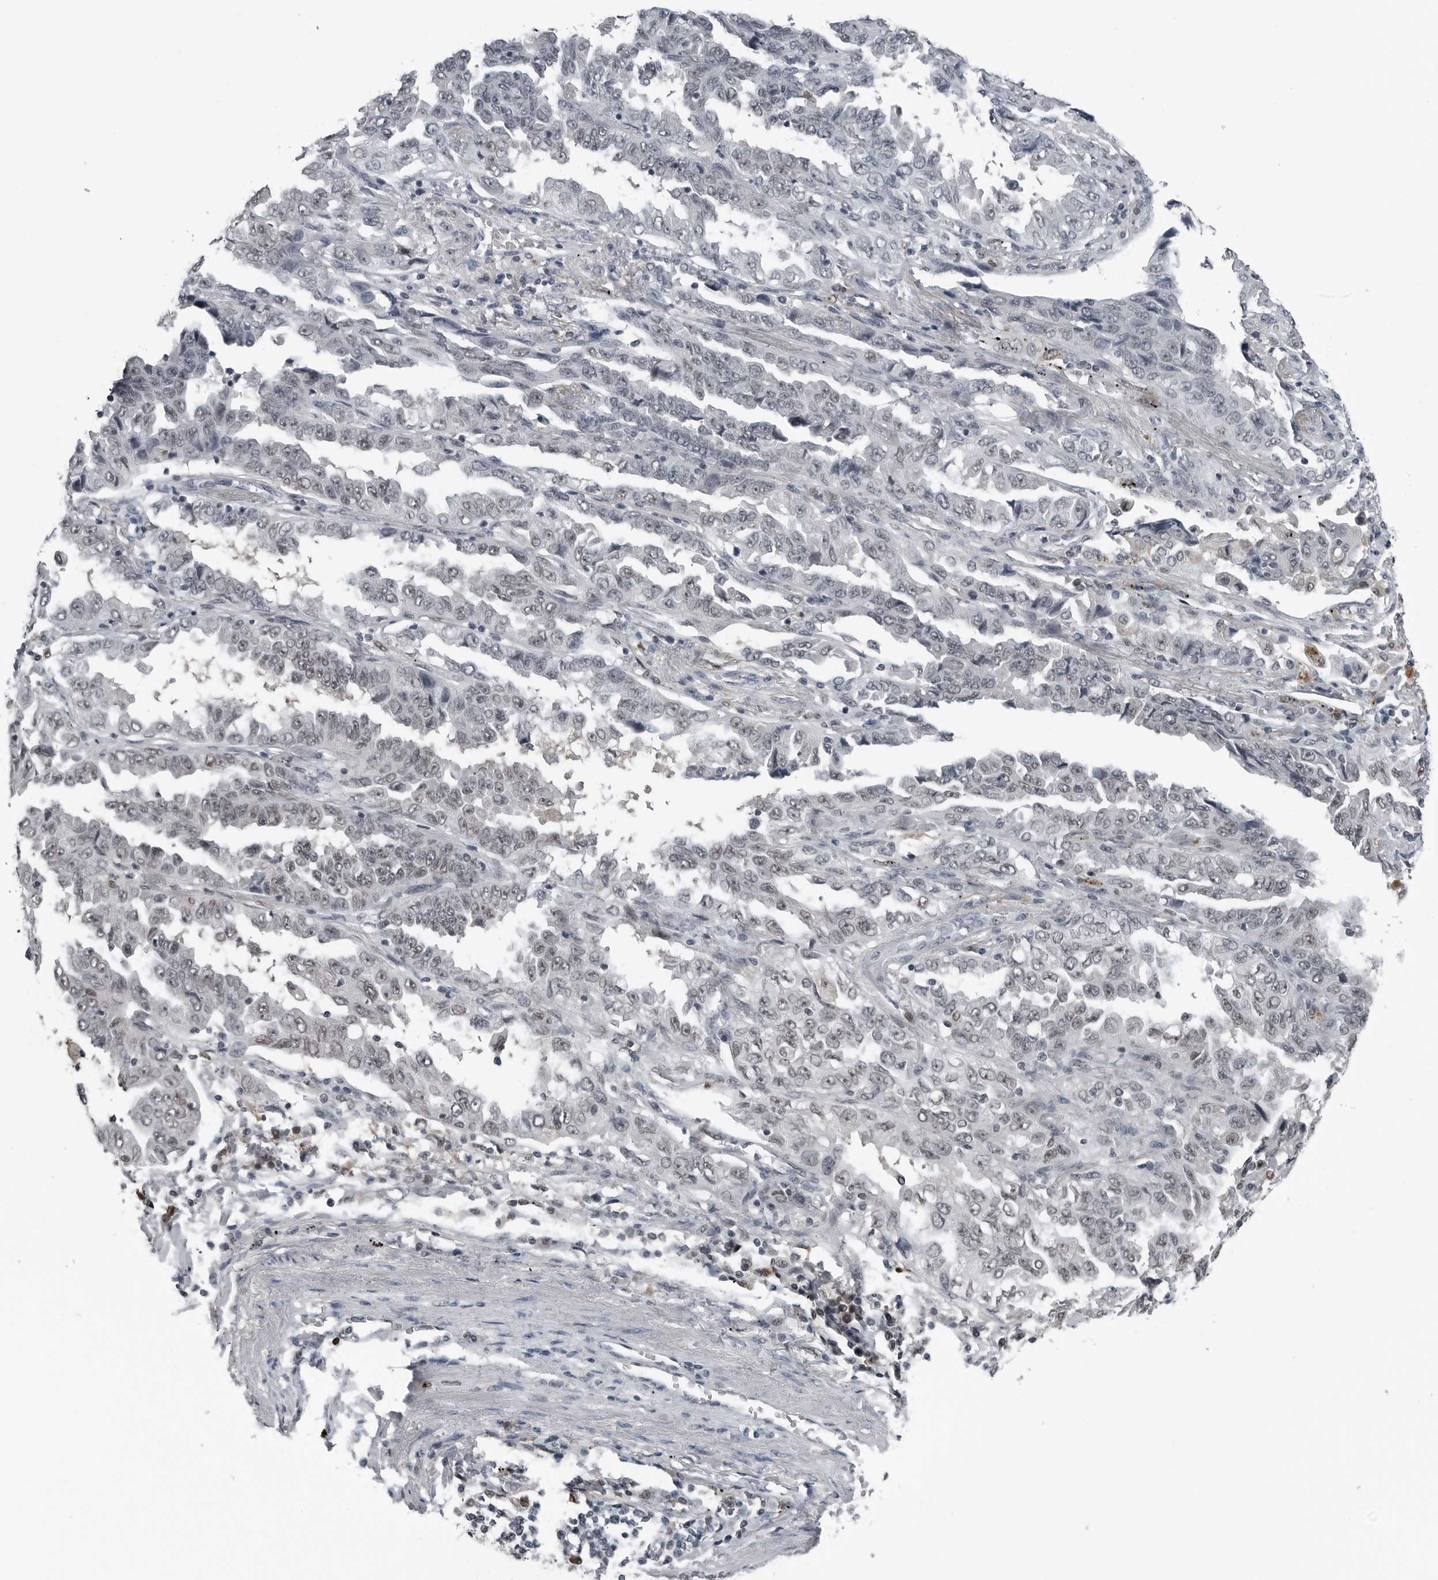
{"staining": {"intensity": "weak", "quantity": "25%-75%", "location": "nuclear"}, "tissue": "lung cancer", "cell_type": "Tumor cells", "image_type": "cancer", "snomed": [{"axis": "morphology", "description": "Adenocarcinoma, NOS"}, {"axis": "topography", "description": "Lung"}], "caption": "Lung adenocarcinoma stained with a protein marker demonstrates weak staining in tumor cells.", "gene": "AKR1A1", "patient": {"sex": "female", "age": 51}}